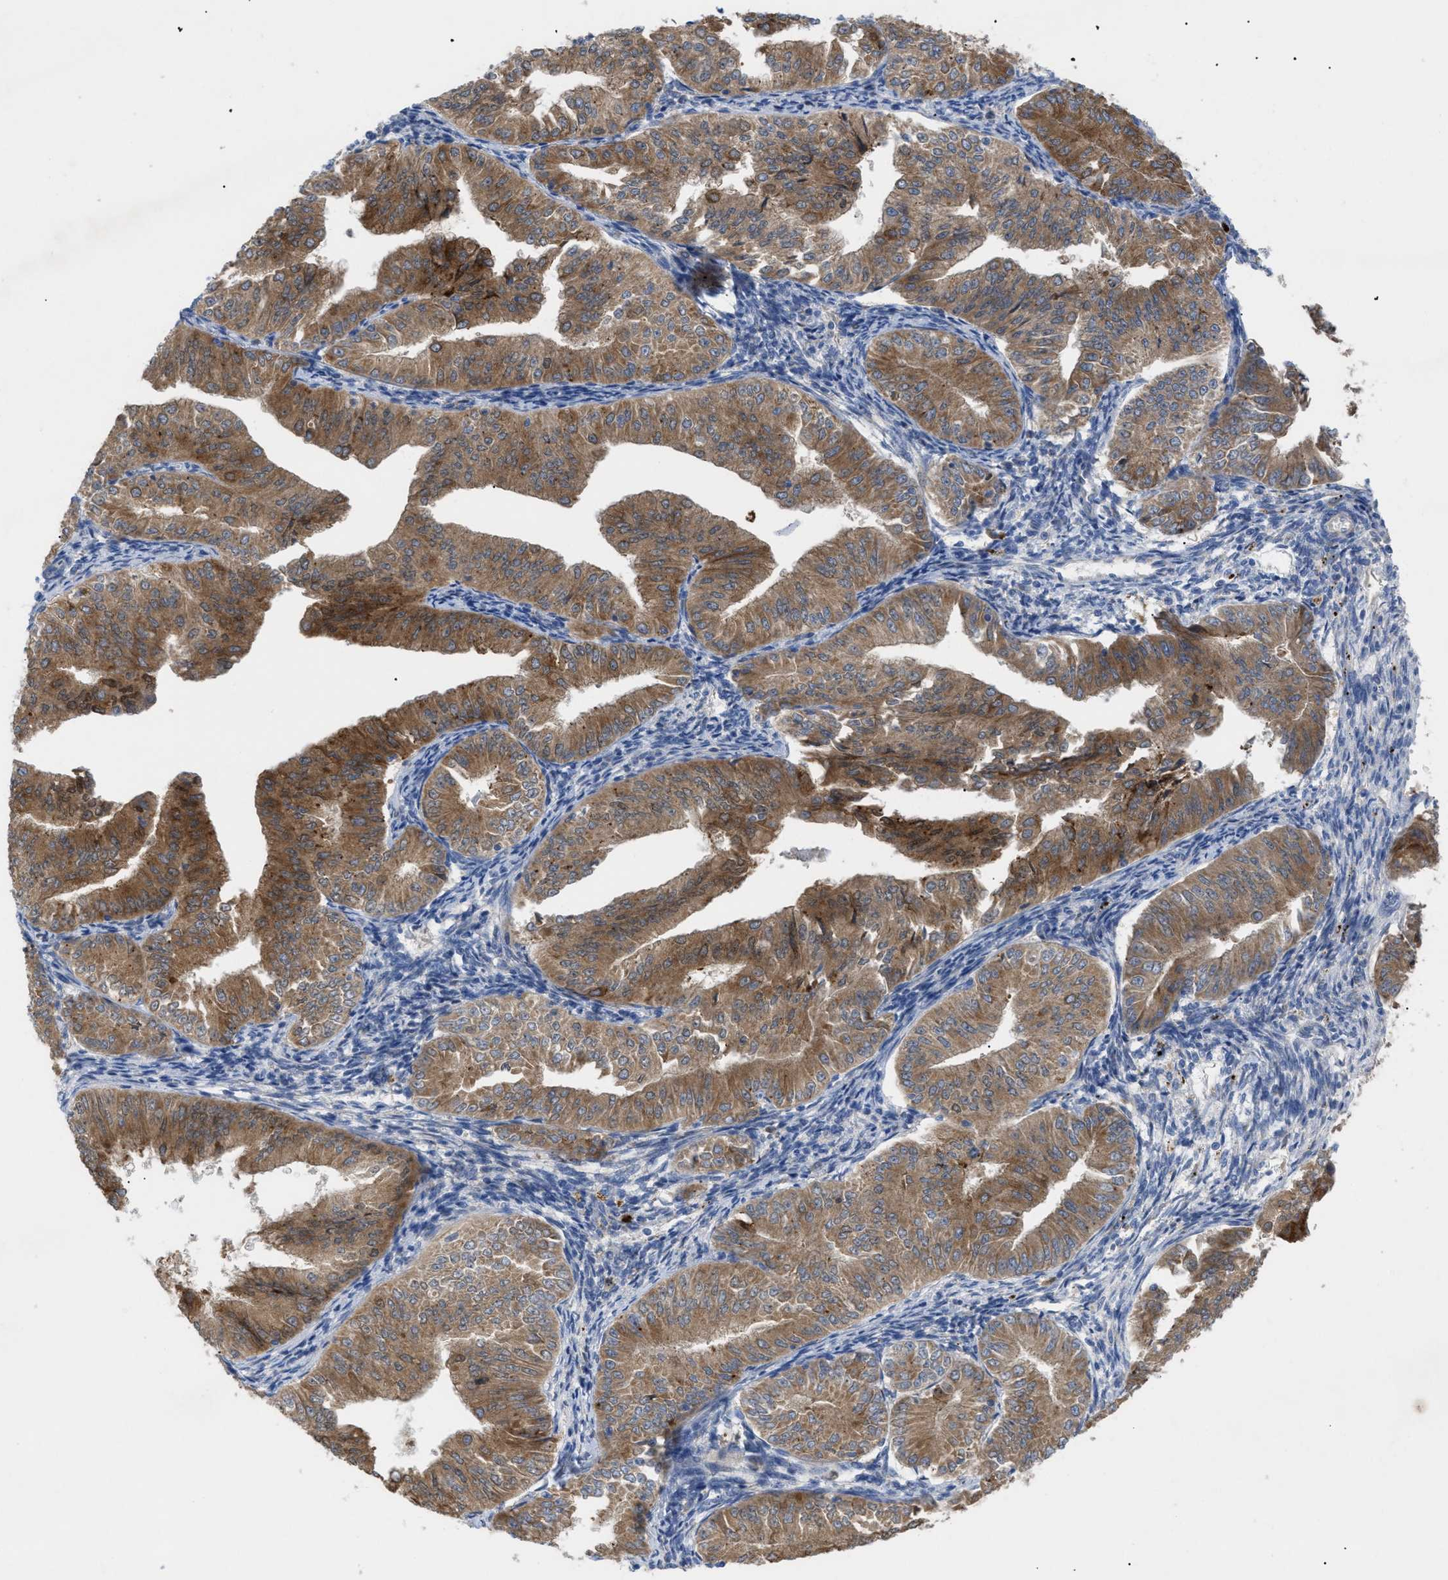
{"staining": {"intensity": "moderate", "quantity": ">75%", "location": "cytoplasmic/membranous"}, "tissue": "endometrial cancer", "cell_type": "Tumor cells", "image_type": "cancer", "snomed": [{"axis": "morphology", "description": "Normal tissue, NOS"}, {"axis": "morphology", "description": "Adenocarcinoma, NOS"}, {"axis": "topography", "description": "Endometrium"}], "caption": "Protein analysis of endometrial adenocarcinoma tissue displays moderate cytoplasmic/membranous expression in about >75% of tumor cells. (DAB (3,3'-diaminobenzidine) IHC with brightfield microscopy, high magnification).", "gene": "SLC50A1", "patient": {"sex": "female", "age": 53}}